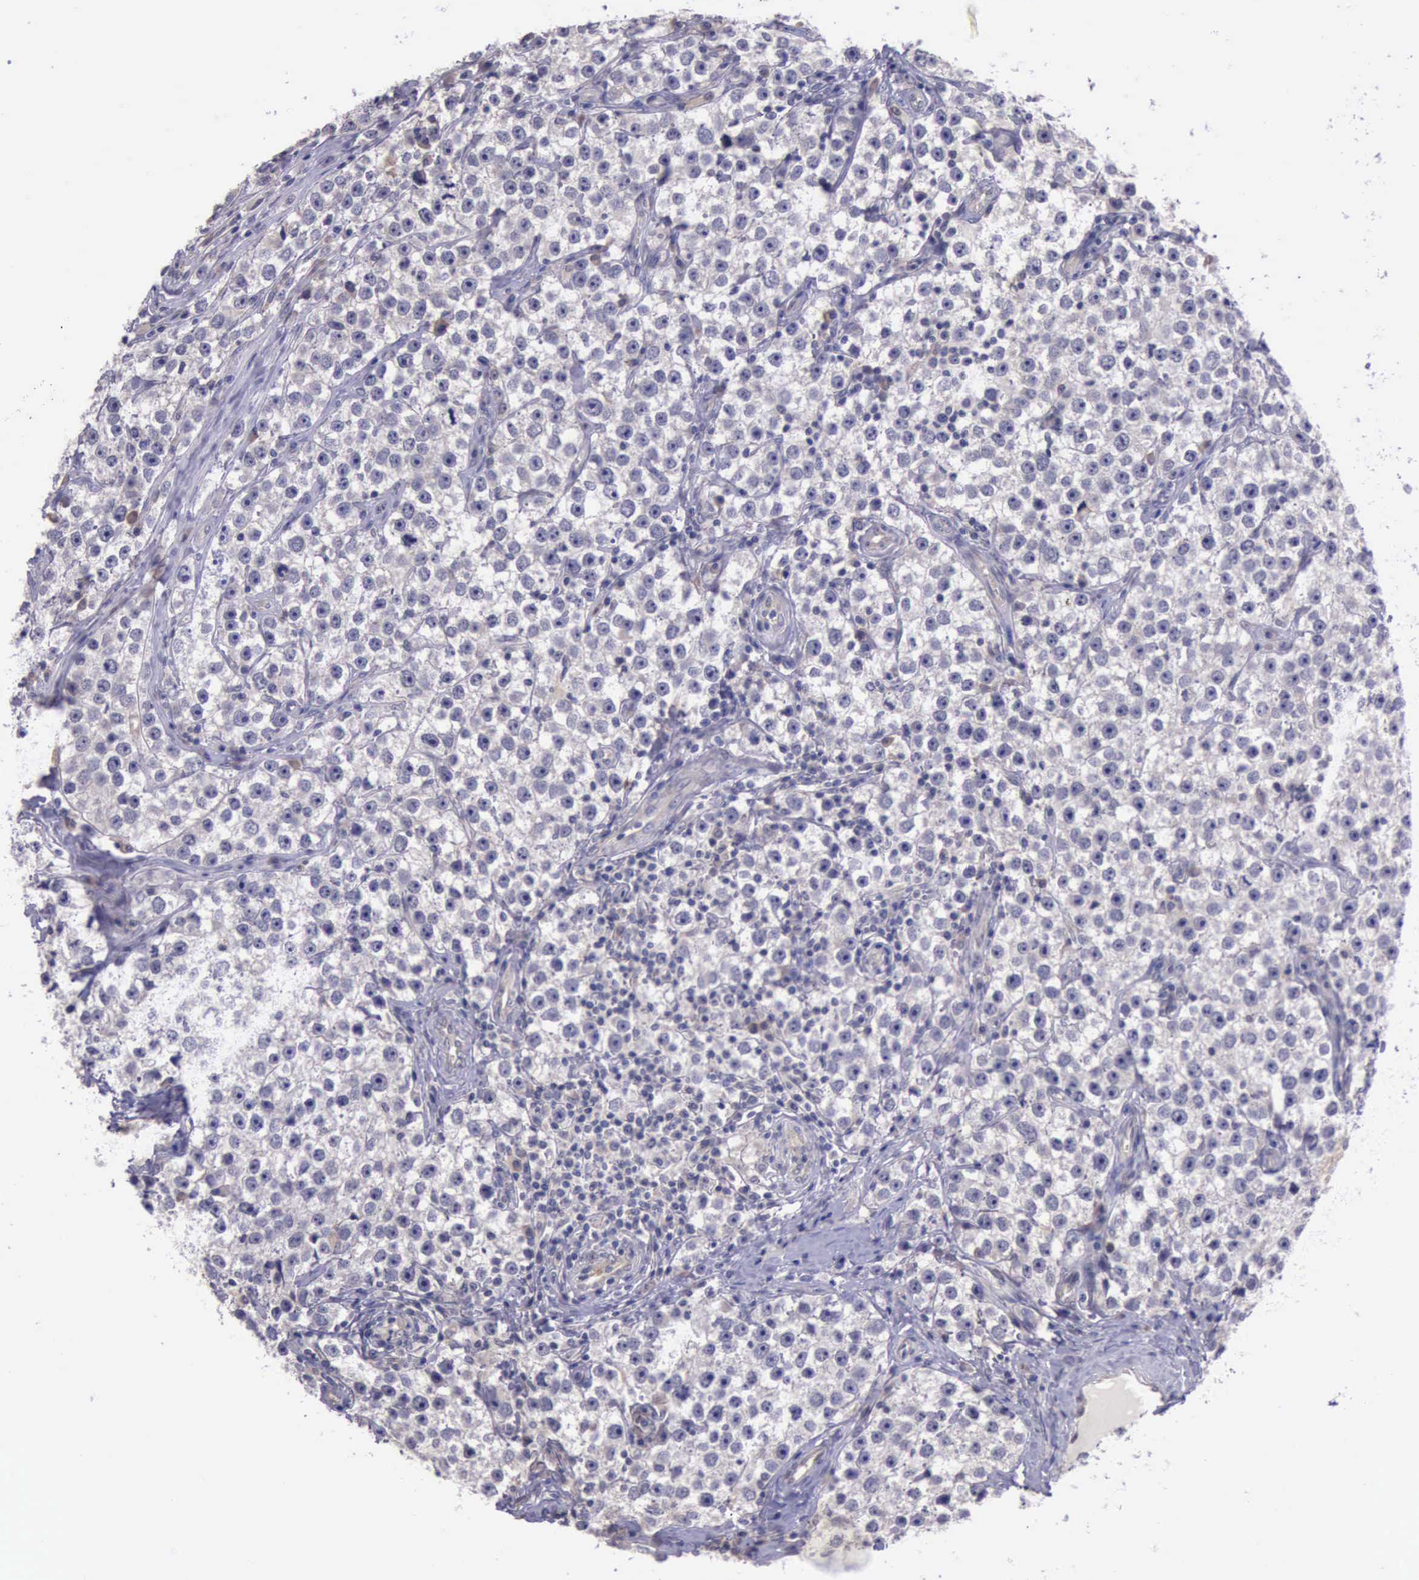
{"staining": {"intensity": "weak", "quantity": ">75%", "location": "cytoplasmic/membranous"}, "tissue": "testis cancer", "cell_type": "Tumor cells", "image_type": "cancer", "snomed": [{"axis": "morphology", "description": "Seminoma, NOS"}, {"axis": "topography", "description": "Testis"}], "caption": "Immunohistochemistry (IHC) of seminoma (testis) shows low levels of weak cytoplasmic/membranous expression in approximately >75% of tumor cells.", "gene": "PLEK2", "patient": {"sex": "male", "age": 32}}